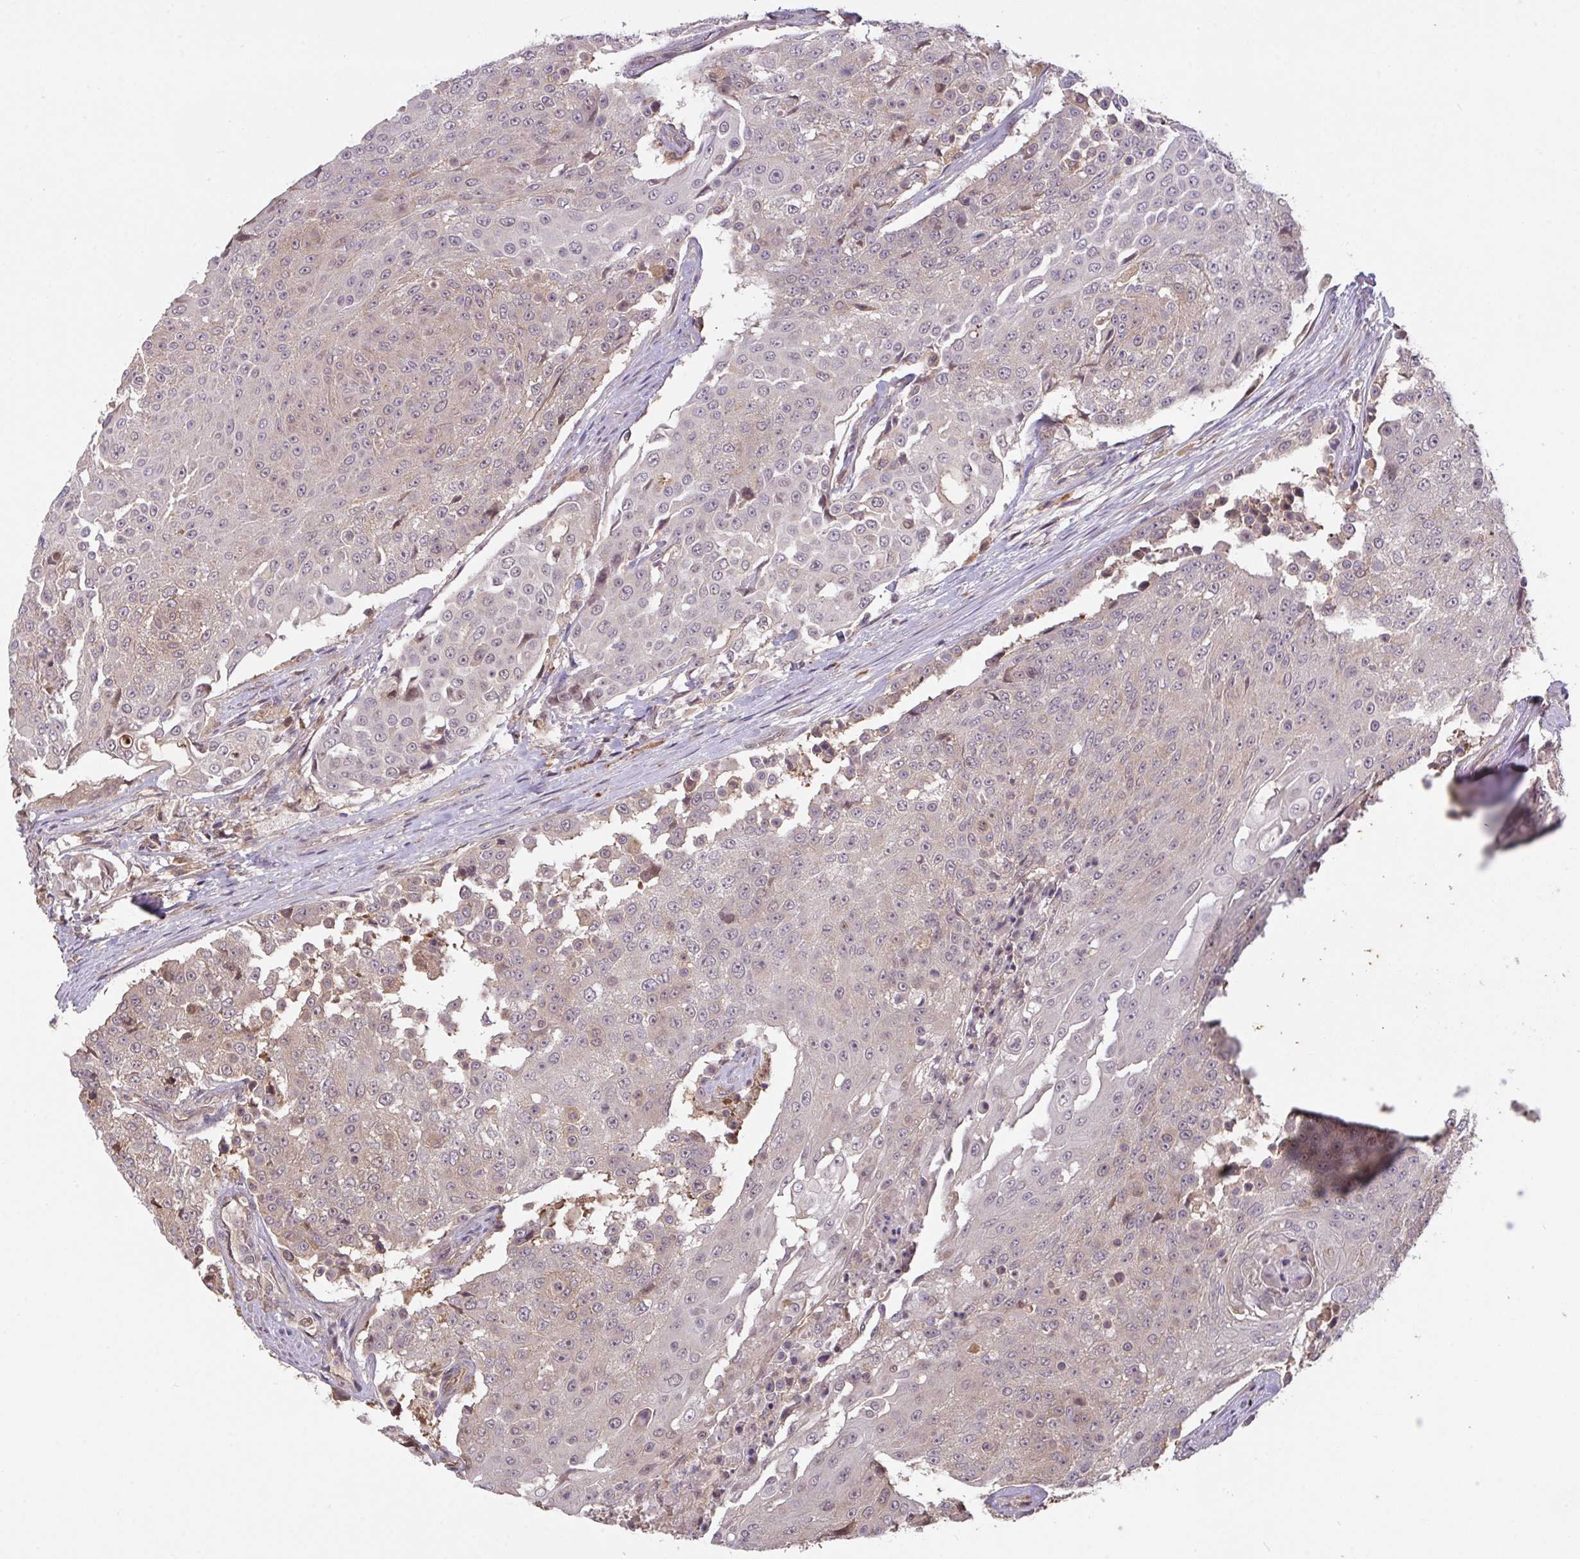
{"staining": {"intensity": "negative", "quantity": "none", "location": "none"}, "tissue": "urothelial cancer", "cell_type": "Tumor cells", "image_type": "cancer", "snomed": [{"axis": "morphology", "description": "Urothelial carcinoma, High grade"}, {"axis": "topography", "description": "Urinary bladder"}], "caption": "Protein analysis of urothelial cancer exhibits no significant staining in tumor cells. (Brightfield microscopy of DAB (3,3'-diaminobenzidine) immunohistochemistry (IHC) at high magnification).", "gene": "FCER1A", "patient": {"sex": "female", "age": 63}}